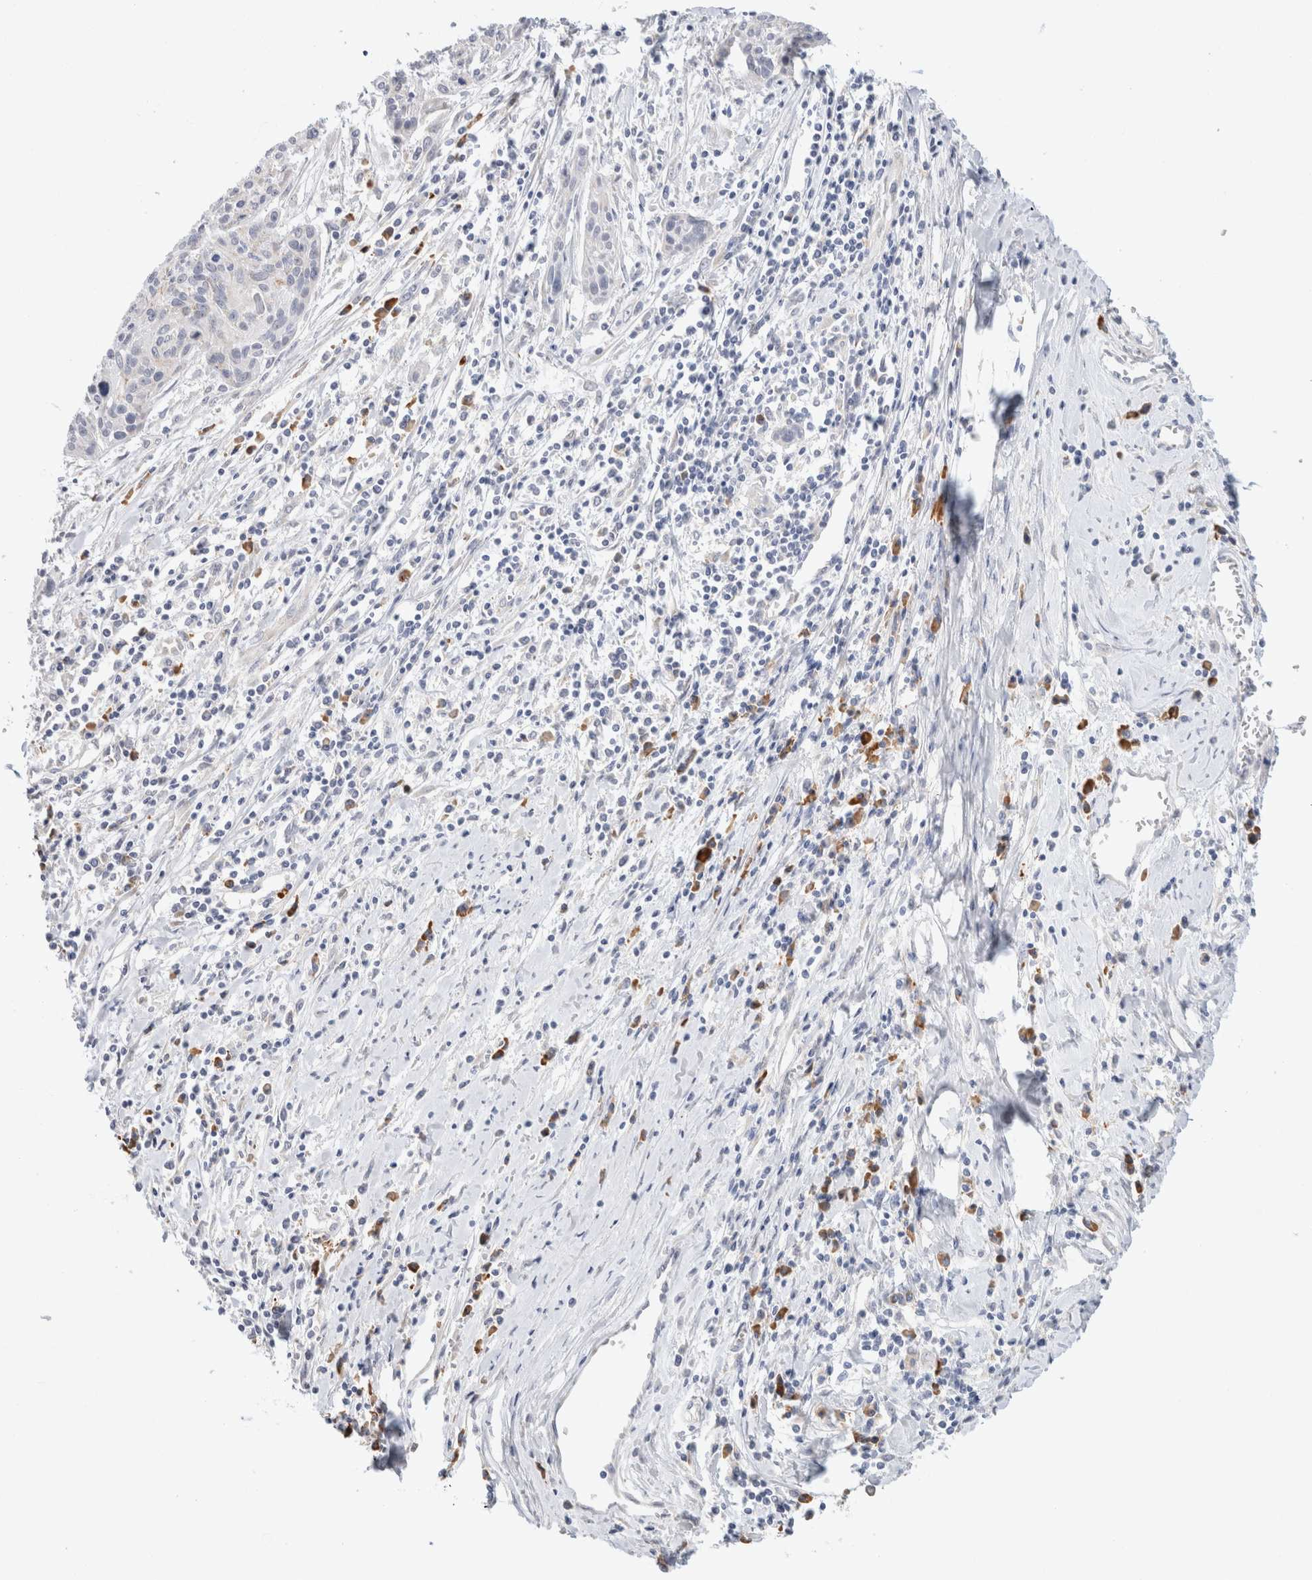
{"staining": {"intensity": "negative", "quantity": "none", "location": "none"}, "tissue": "cervical cancer", "cell_type": "Tumor cells", "image_type": "cancer", "snomed": [{"axis": "morphology", "description": "Squamous cell carcinoma, NOS"}, {"axis": "topography", "description": "Cervix"}], "caption": "A histopathology image of human cervical squamous cell carcinoma is negative for staining in tumor cells. (DAB (3,3'-diaminobenzidine) immunohistochemistry (IHC) visualized using brightfield microscopy, high magnification).", "gene": "GADD45G", "patient": {"sex": "female", "age": 51}}